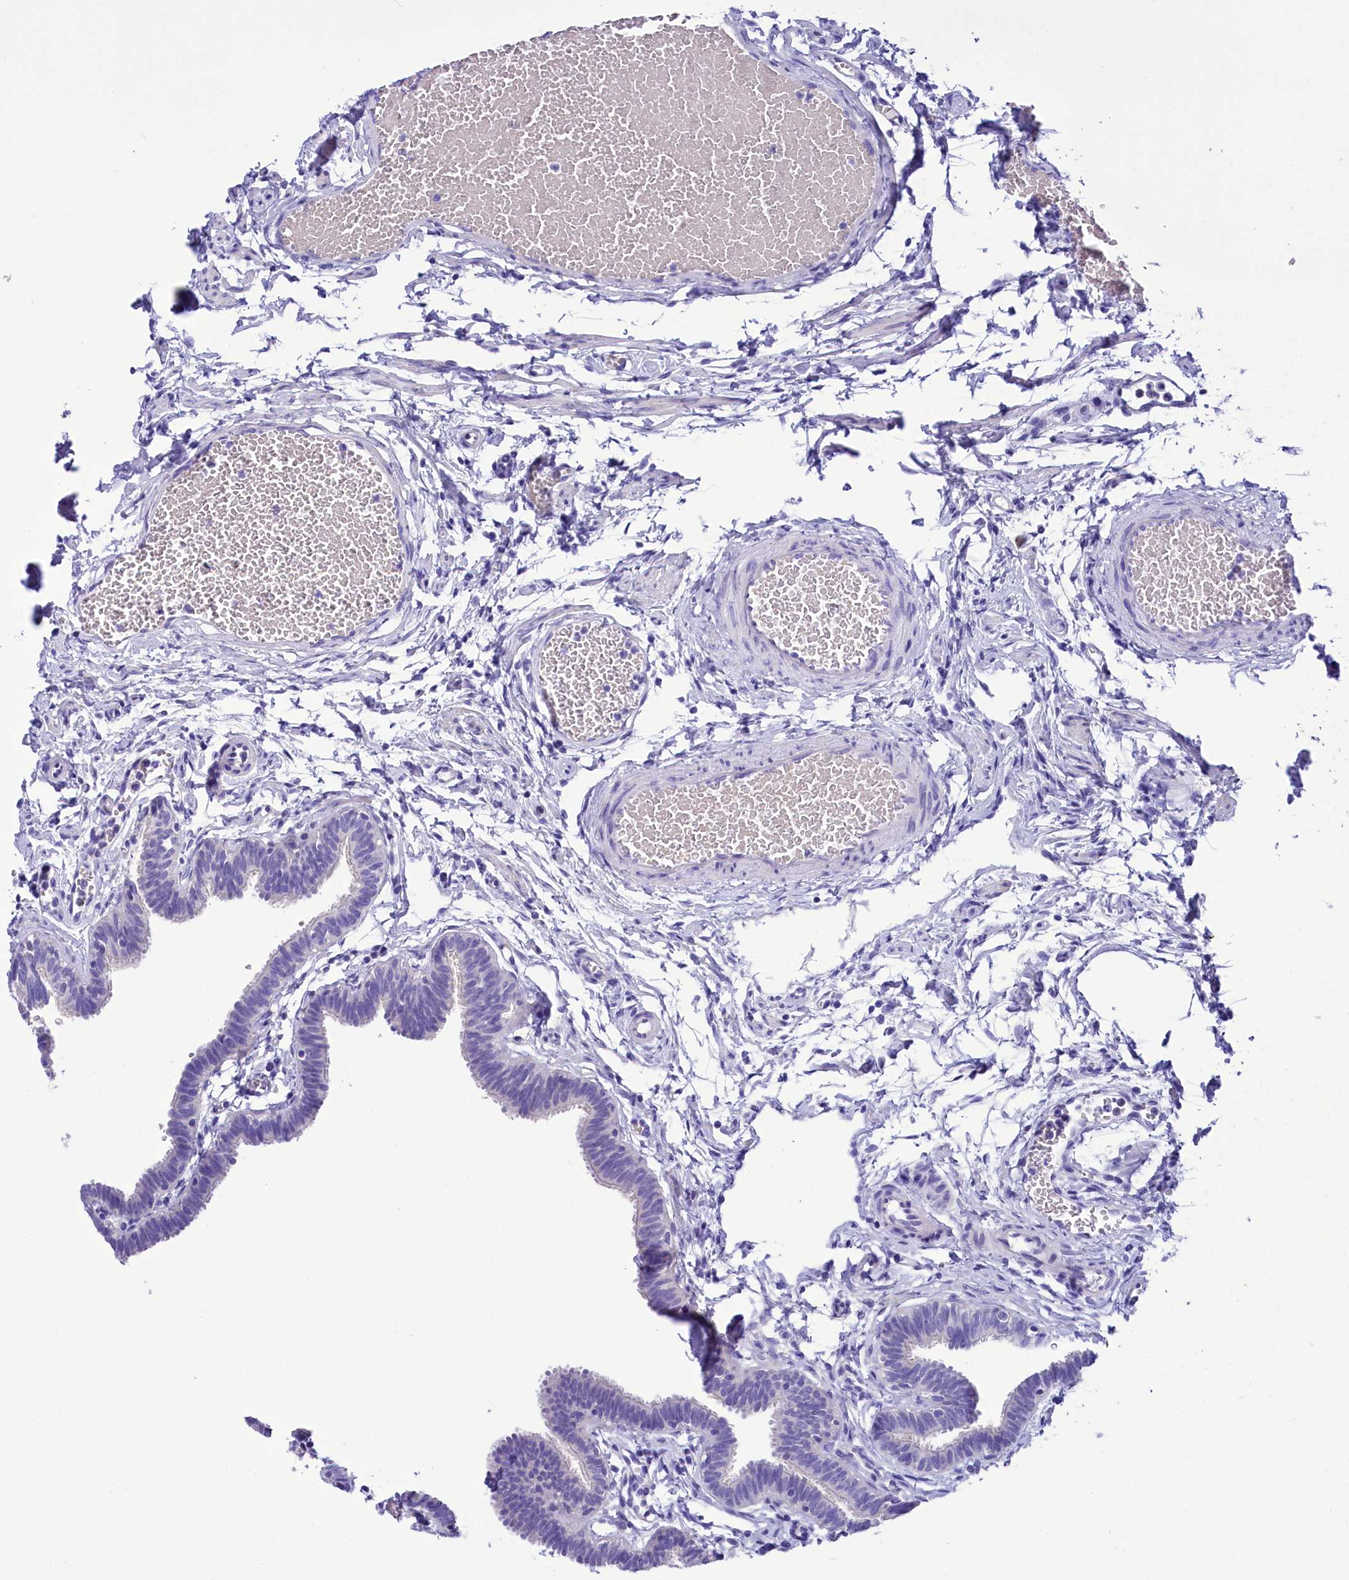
{"staining": {"intensity": "negative", "quantity": "none", "location": "none"}, "tissue": "fallopian tube", "cell_type": "Glandular cells", "image_type": "normal", "snomed": [{"axis": "morphology", "description": "Normal tissue, NOS"}, {"axis": "topography", "description": "Fallopian tube"}, {"axis": "topography", "description": "Ovary"}], "caption": "An immunohistochemistry image of benign fallopian tube is shown. There is no staining in glandular cells of fallopian tube. The staining was performed using DAB (3,3'-diaminobenzidine) to visualize the protein expression in brown, while the nuclei were stained in blue with hematoxylin (Magnification: 20x).", "gene": "TTC36", "patient": {"sex": "female", "age": 23}}